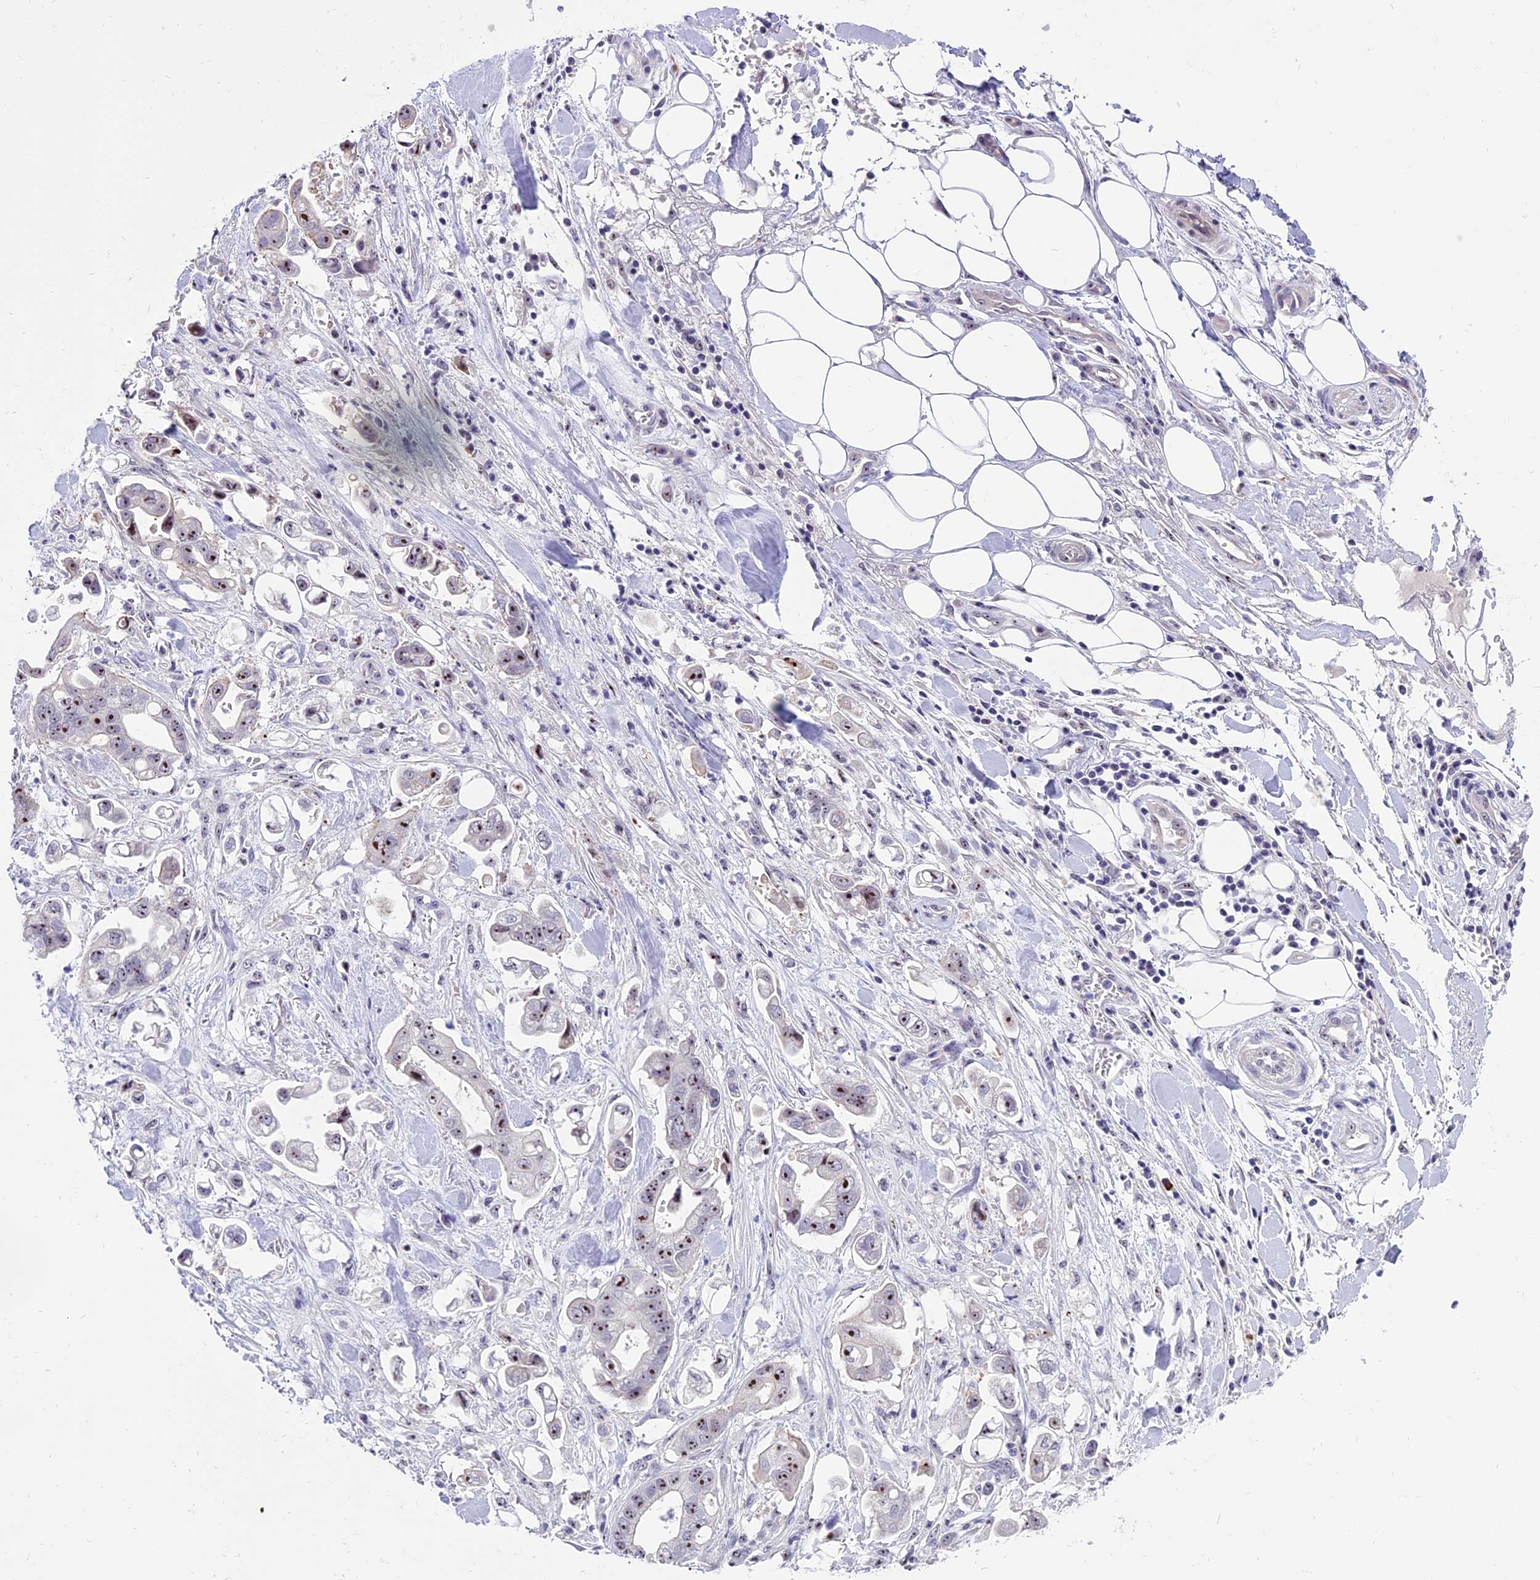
{"staining": {"intensity": "moderate", "quantity": ">75%", "location": "nuclear"}, "tissue": "stomach cancer", "cell_type": "Tumor cells", "image_type": "cancer", "snomed": [{"axis": "morphology", "description": "Adenocarcinoma, NOS"}, {"axis": "topography", "description": "Stomach"}], "caption": "A histopathology image of human stomach cancer stained for a protein demonstrates moderate nuclear brown staining in tumor cells.", "gene": "TBL3", "patient": {"sex": "male", "age": 62}}